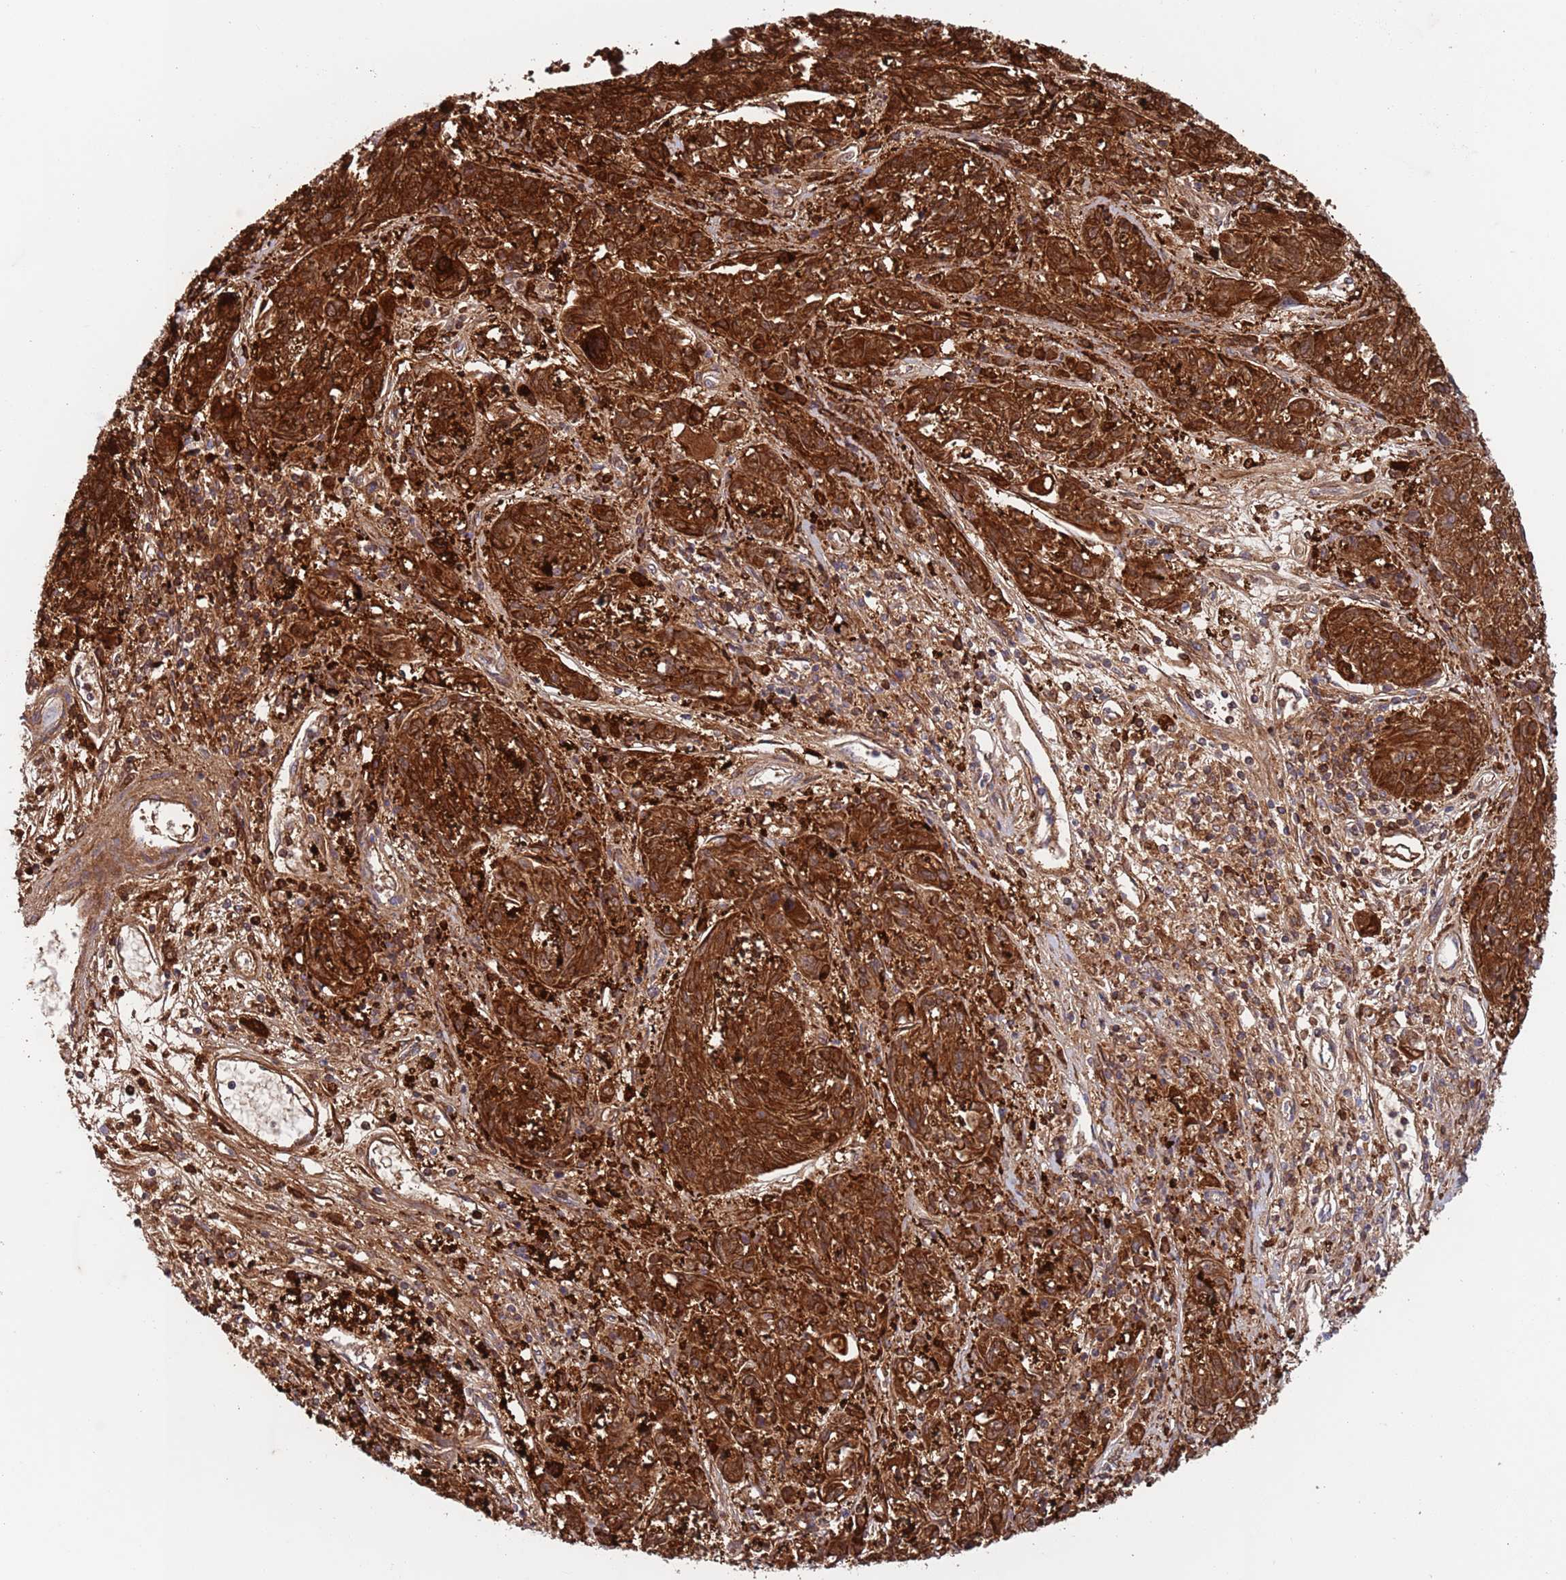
{"staining": {"intensity": "strong", "quantity": ">75%", "location": "cytoplasmic/membranous"}, "tissue": "melanoma", "cell_type": "Tumor cells", "image_type": "cancer", "snomed": [{"axis": "morphology", "description": "Malignant melanoma, NOS"}, {"axis": "topography", "description": "Skin"}], "caption": "A high-resolution histopathology image shows immunohistochemistry (IHC) staining of melanoma, which displays strong cytoplasmic/membranous expression in about >75% of tumor cells.", "gene": "ZMYM5", "patient": {"sex": "male", "age": 53}}